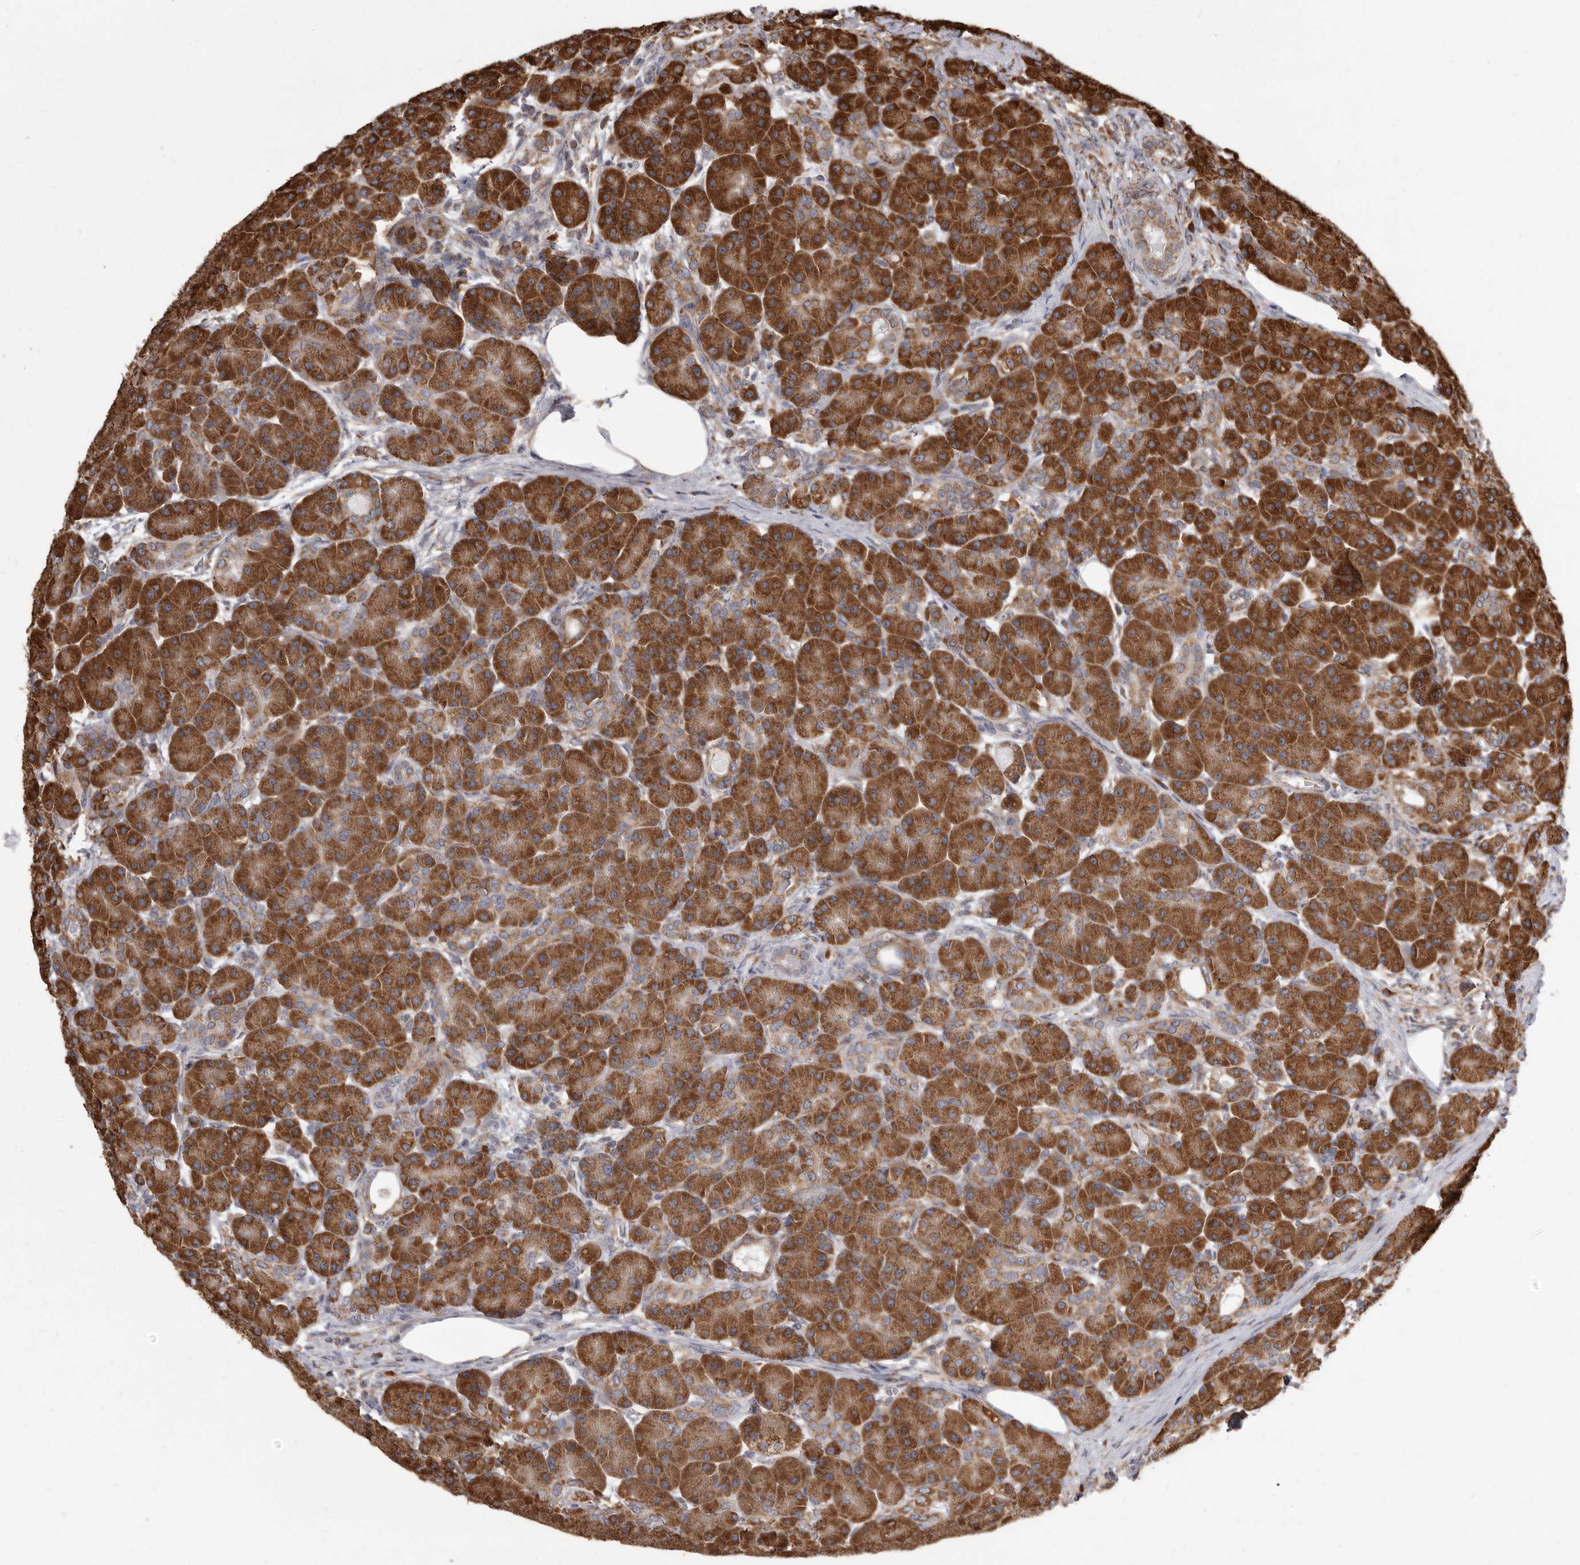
{"staining": {"intensity": "strong", "quantity": ">75%", "location": "cytoplasmic/membranous"}, "tissue": "pancreas", "cell_type": "Exocrine glandular cells", "image_type": "normal", "snomed": [{"axis": "morphology", "description": "Normal tissue, NOS"}, {"axis": "topography", "description": "Pancreas"}], "caption": "High-power microscopy captured an immunohistochemistry photomicrograph of normal pancreas, revealing strong cytoplasmic/membranous positivity in approximately >75% of exocrine glandular cells.", "gene": "CDK5RAP3", "patient": {"sex": "male", "age": 63}}